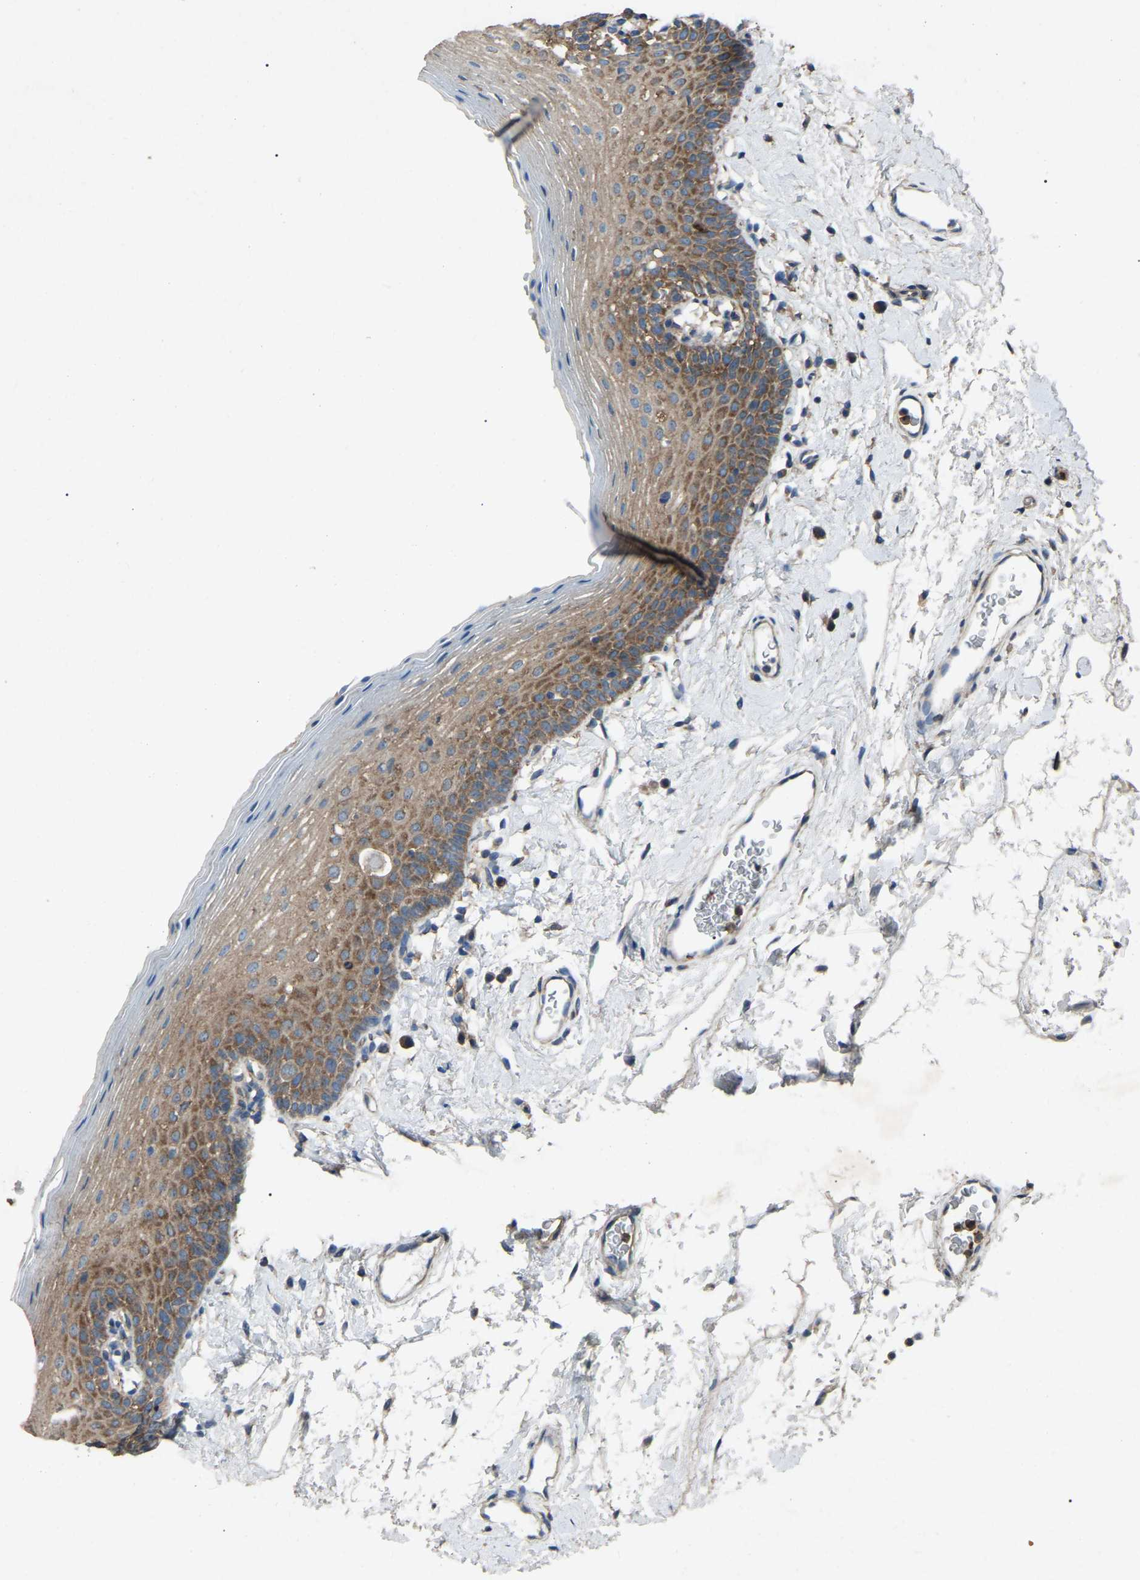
{"staining": {"intensity": "moderate", "quantity": "25%-75%", "location": "cytoplasmic/membranous"}, "tissue": "oral mucosa", "cell_type": "Squamous epithelial cells", "image_type": "normal", "snomed": [{"axis": "morphology", "description": "Normal tissue, NOS"}, {"axis": "topography", "description": "Oral tissue"}], "caption": "Protein analysis of benign oral mucosa demonstrates moderate cytoplasmic/membranous expression in approximately 25%-75% of squamous epithelial cells. (DAB = brown stain, brightfield microscopy at high magnification).", "gene": "AIMP1", "patient": {"sex": "male", "age": 66}}